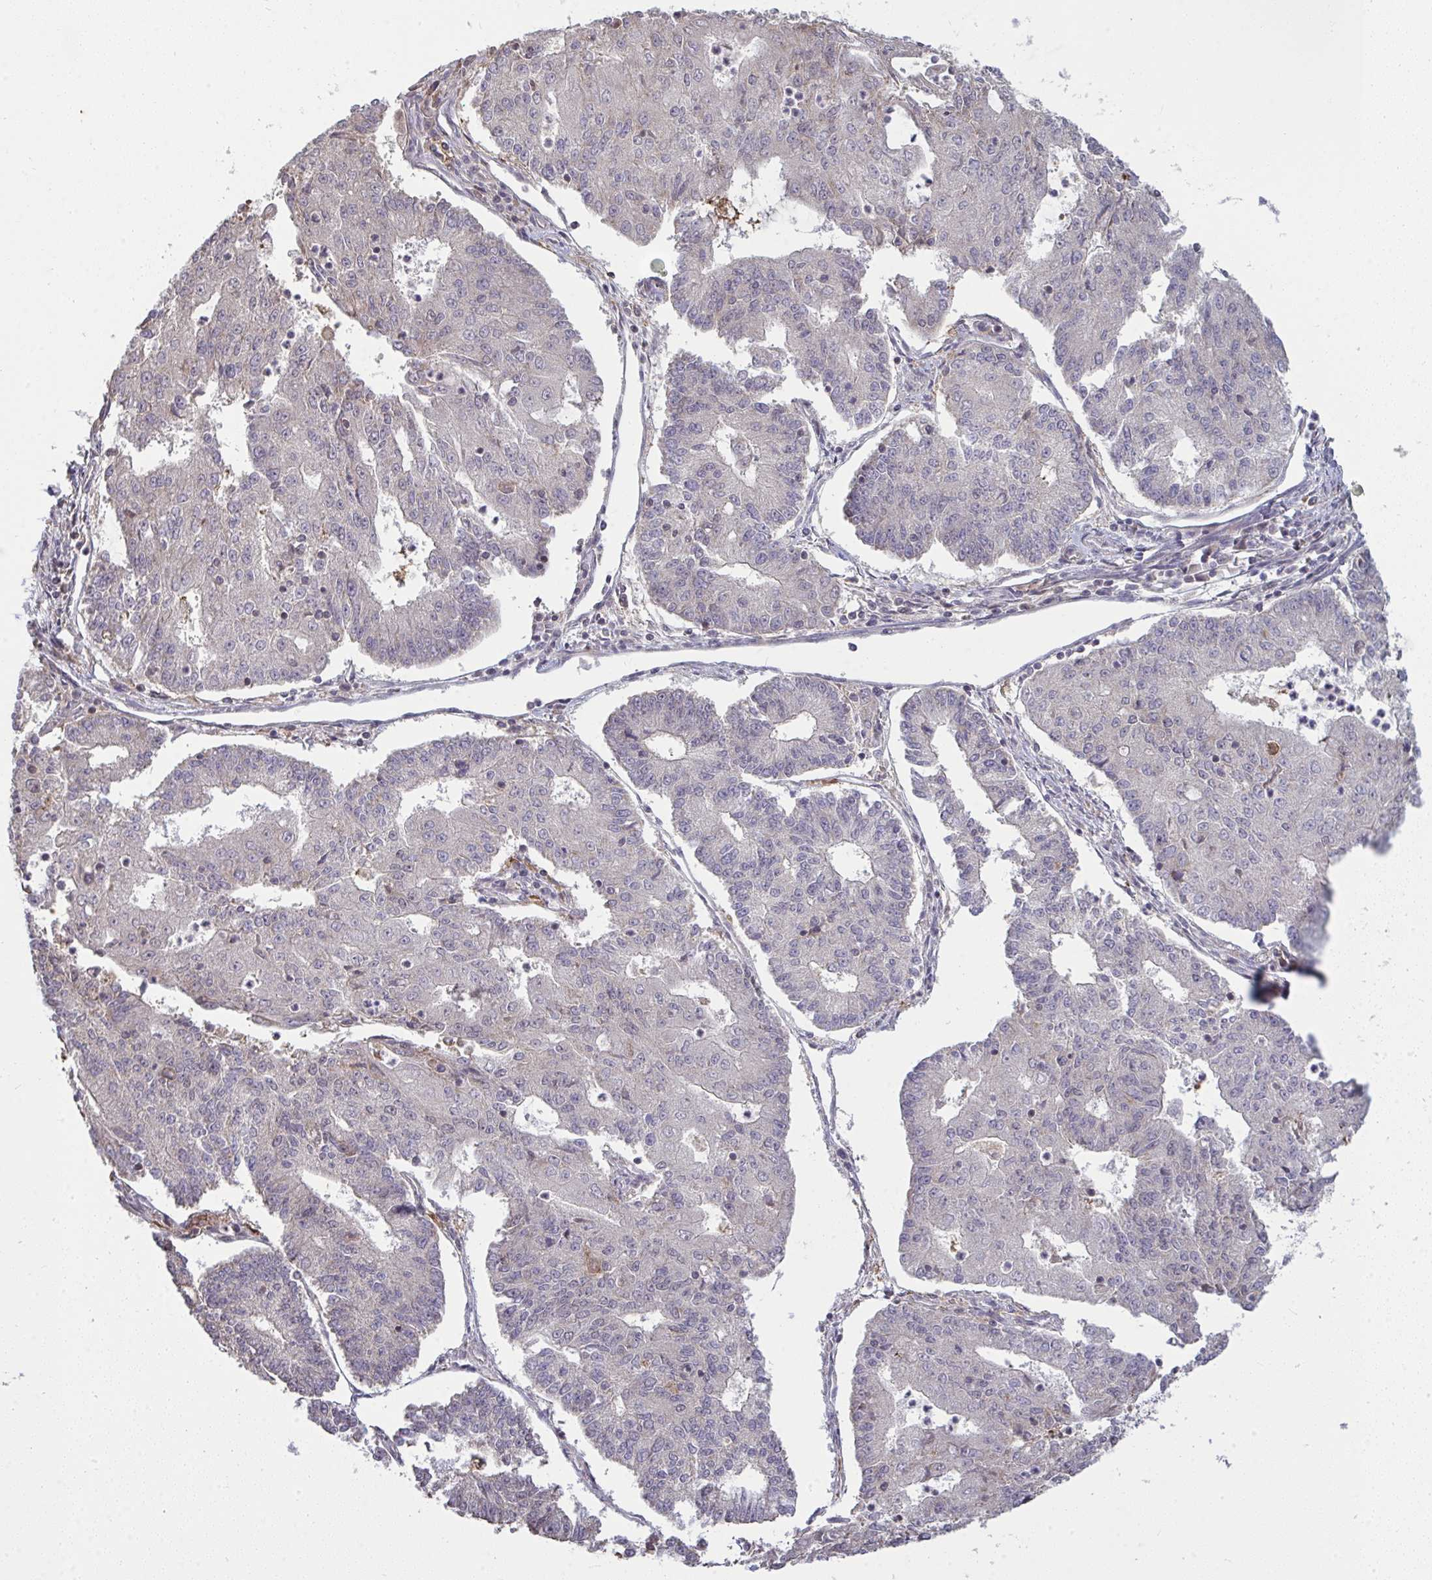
{"staining": {"intensity": "negative", "quantity": "none", "location": "none"}, "tissue": "endometrial cancer", "cell_type": "Tumor cells", "image_type": "cancer", "snomed": [{"axis": "morphology", "description": "Adenocarcinoma, NOS"}, {"axis": "topography", "description": "Endometrium"}], "caption": "A high-resolution image shows IHC staining of endometrial adenocarcinoma, which reveals no significant expression in tumor cells.", "gene": "SAP30", "patient": {"sex": "female", "age": 56}}